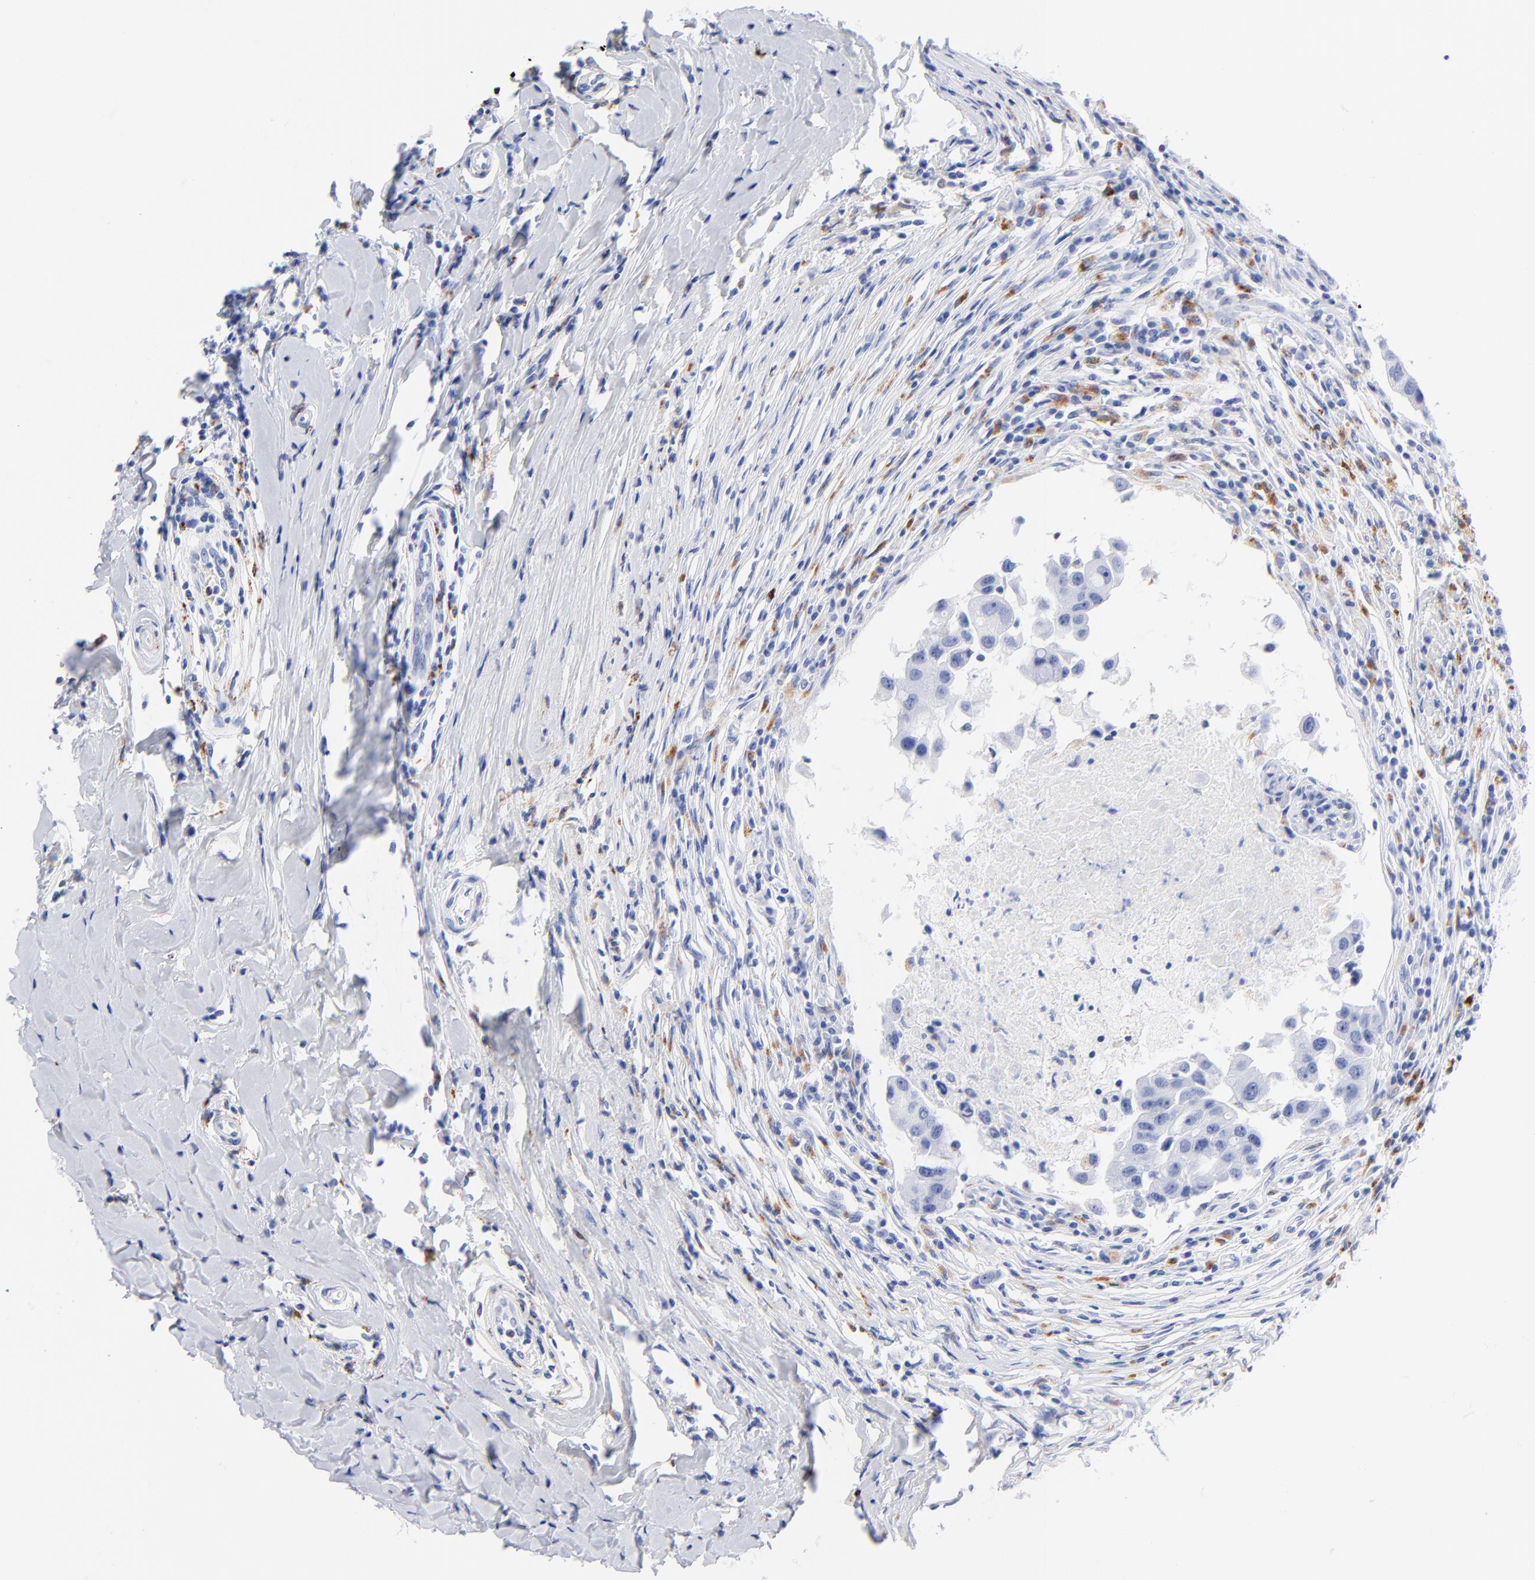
{"staining": {"intensity": "negative", "quantity": "none", "location": "none"}, "tissue": "breast cancer", "cell_type": "Tumor cells", "image_type": "cancer", "snomed": [{"axis": "morphology", "description": "Duct carcinoma"}, {"axis": "topography", "description": "Breast"}], "caption": "High magnification brightfield microscopy of invasive ductal carcinoma (breast) stained with DAB (brown) and counterstained with hematoxylin (blue): tumor cells show no significant expression.", "gene": "CPVL", "patient": {"sex": "female", "age": 27}}